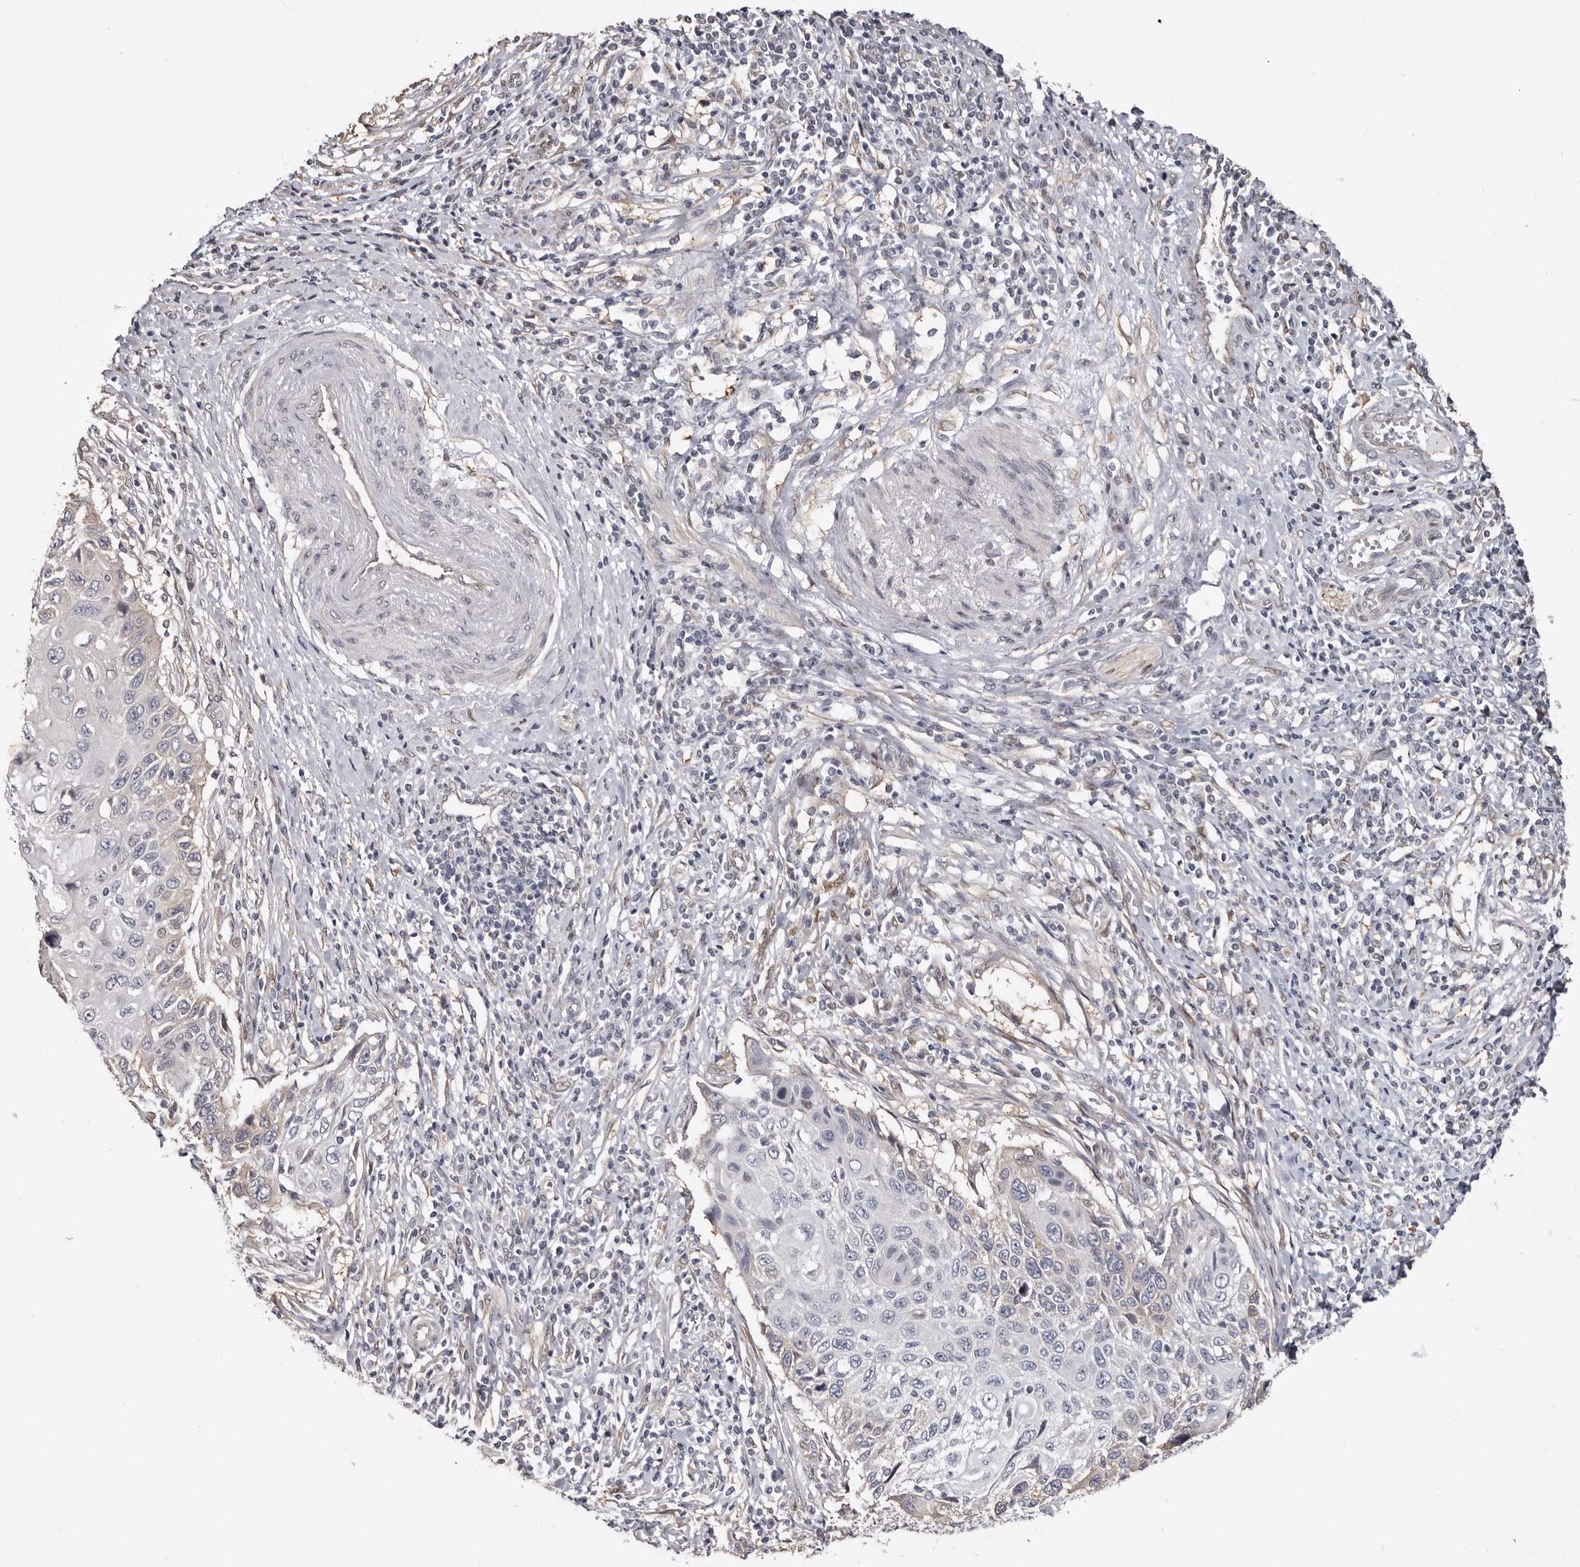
{"staining": {"intensity": "negative", "quantity": "none", "location": "none"}, "tissue": "cervical cancer", "cell_type": "Tumor cells", "image_type": "cancer", "snomed": [{"axis": "morphology", "description": "Squamous cell carcinoma, NOS"}, {"axis": "topography", "description": "Cervix"}], "caption": "This is an immunohistochemistry (IHC) photomicrograph of cervical cancer. There is no expression in tumor cells.", "gene": "KHDRBS2", "patient": {"sex": "female", "age": 70}}